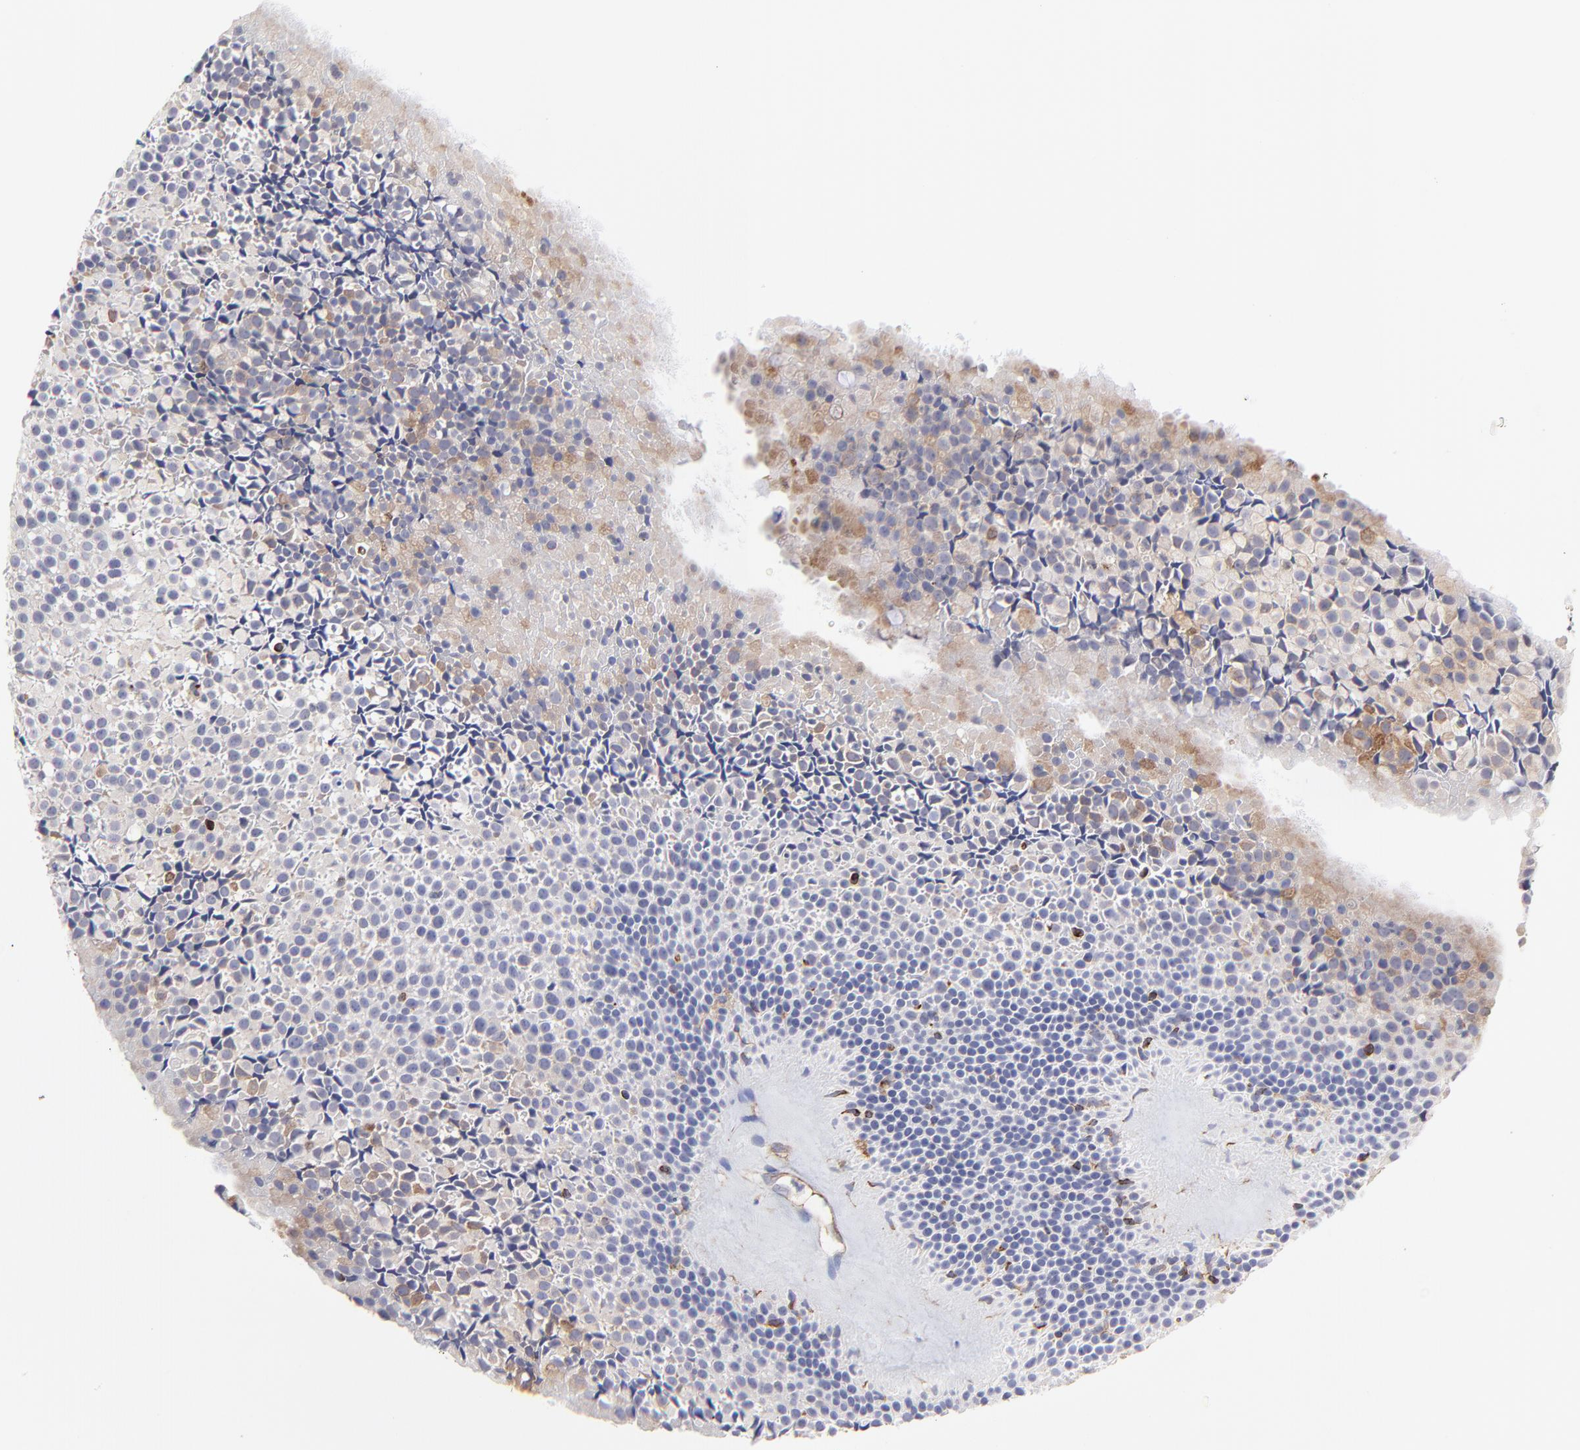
{"staining": {"intensity": "weak", "quantity": ">75%", "location": "cytoplasmic/membranous"}, "tissue": "nasopharynx", "cell_type": "Respiratory epithelial cells", "image_type": "normal", "snomed": [{"axis": "morphology", "description": "Normal tissue, NOS"}, {"axis": "topography", "description": "Nasopharynx"}], "caption": "A high-resolution image shows immunohistochemistry staining of benign nasopharynx, which displays weak cytoplasmic/membranous positivity in approximately >75% of respiratory epithelial cells.", "gene": "COX8C", "patient": {"sex": "female", "age": 78}}